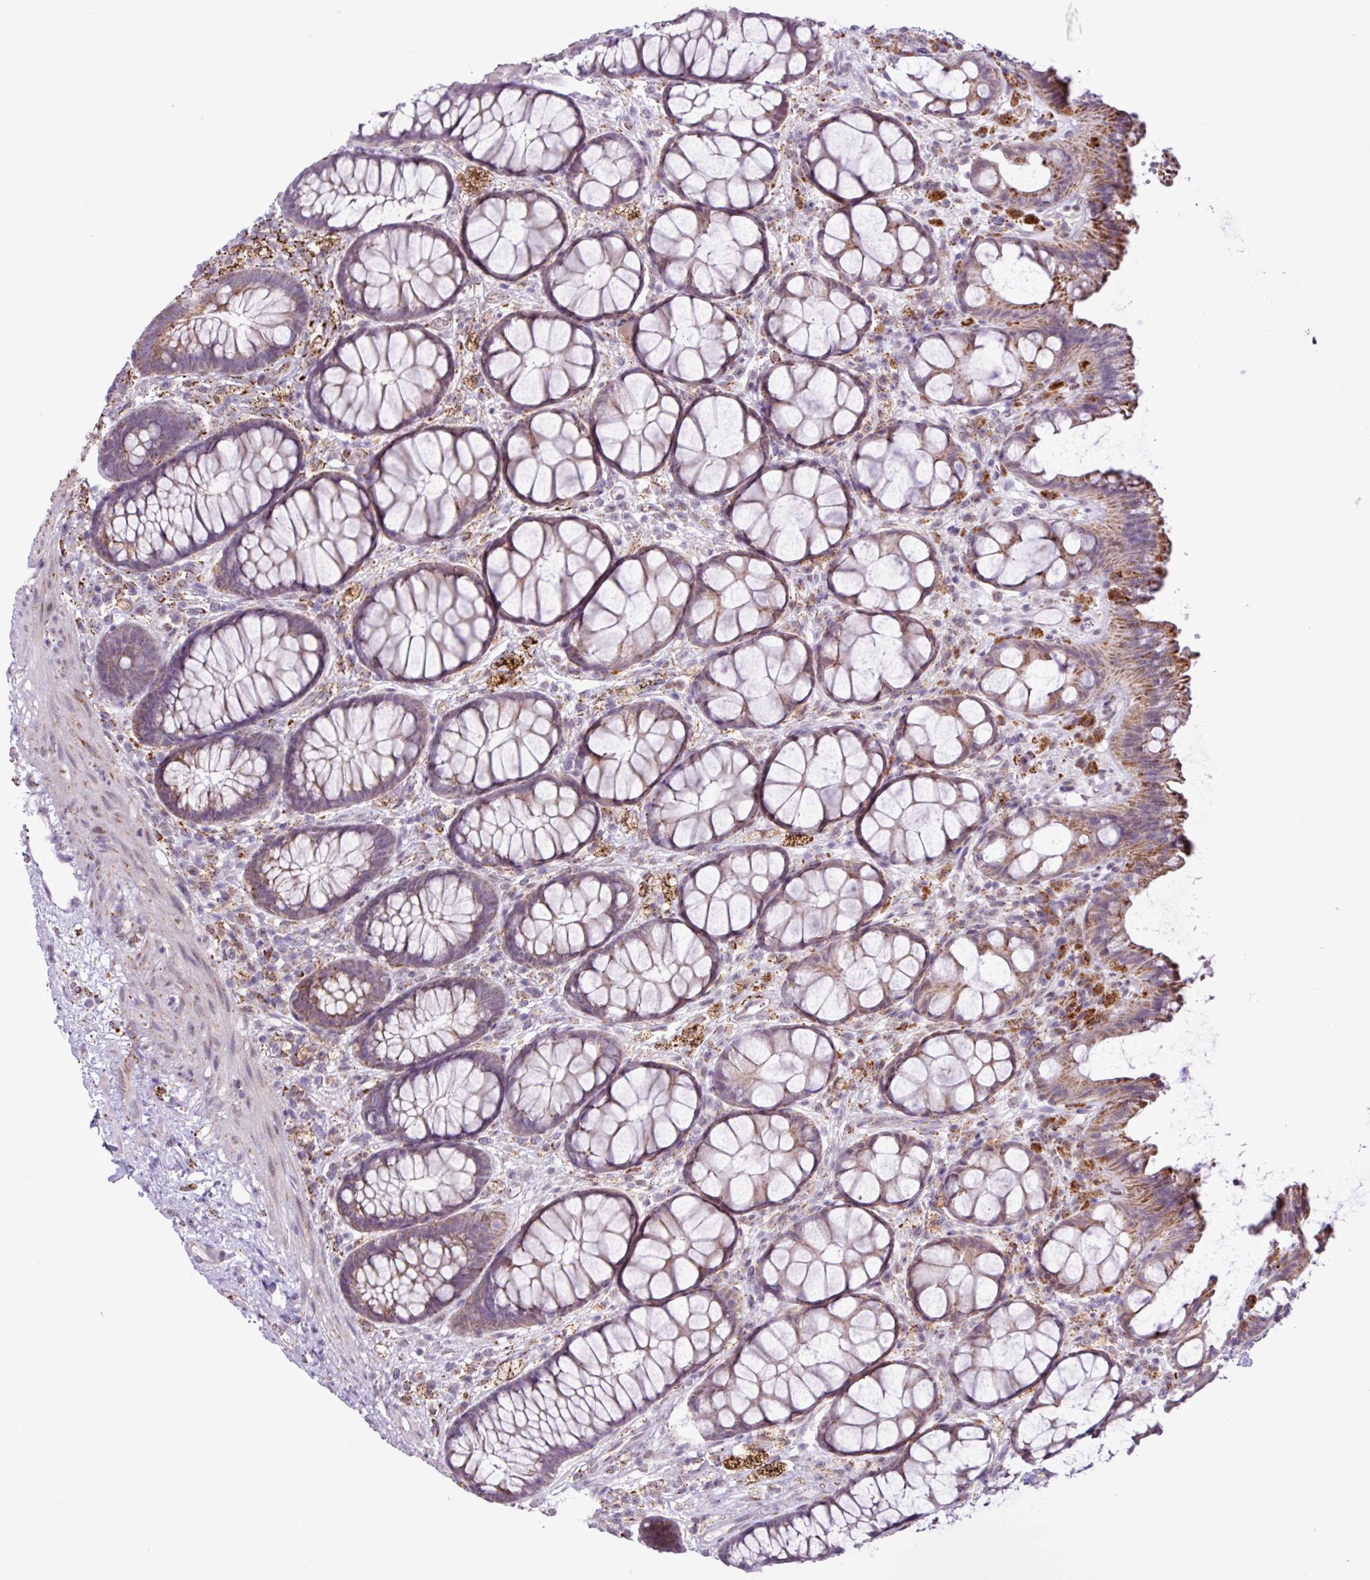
{"staining": {"intensity": "moderate", "quantity": ">75%", "location": "cytoplasmic/membranous"}, "tissue": "rectum", "cell_type": "Glandular cells", "image_type": "normal", "snomed": [{"axis": "morphology", "description": "Normal tissue, NOS"}, {"axis": "topography", "description": "Rectum"}], "caption": "Immunohistochemistry of unremarkable human rectum exhibits medium levels of moderate cytoplasmic/membranous staining in about >75% of glandular cells. (Brightfield microscopy of DAB IHC at high magnification).", "gene": "SGPP1", "patient": {"sex": "female", "age": 67}}